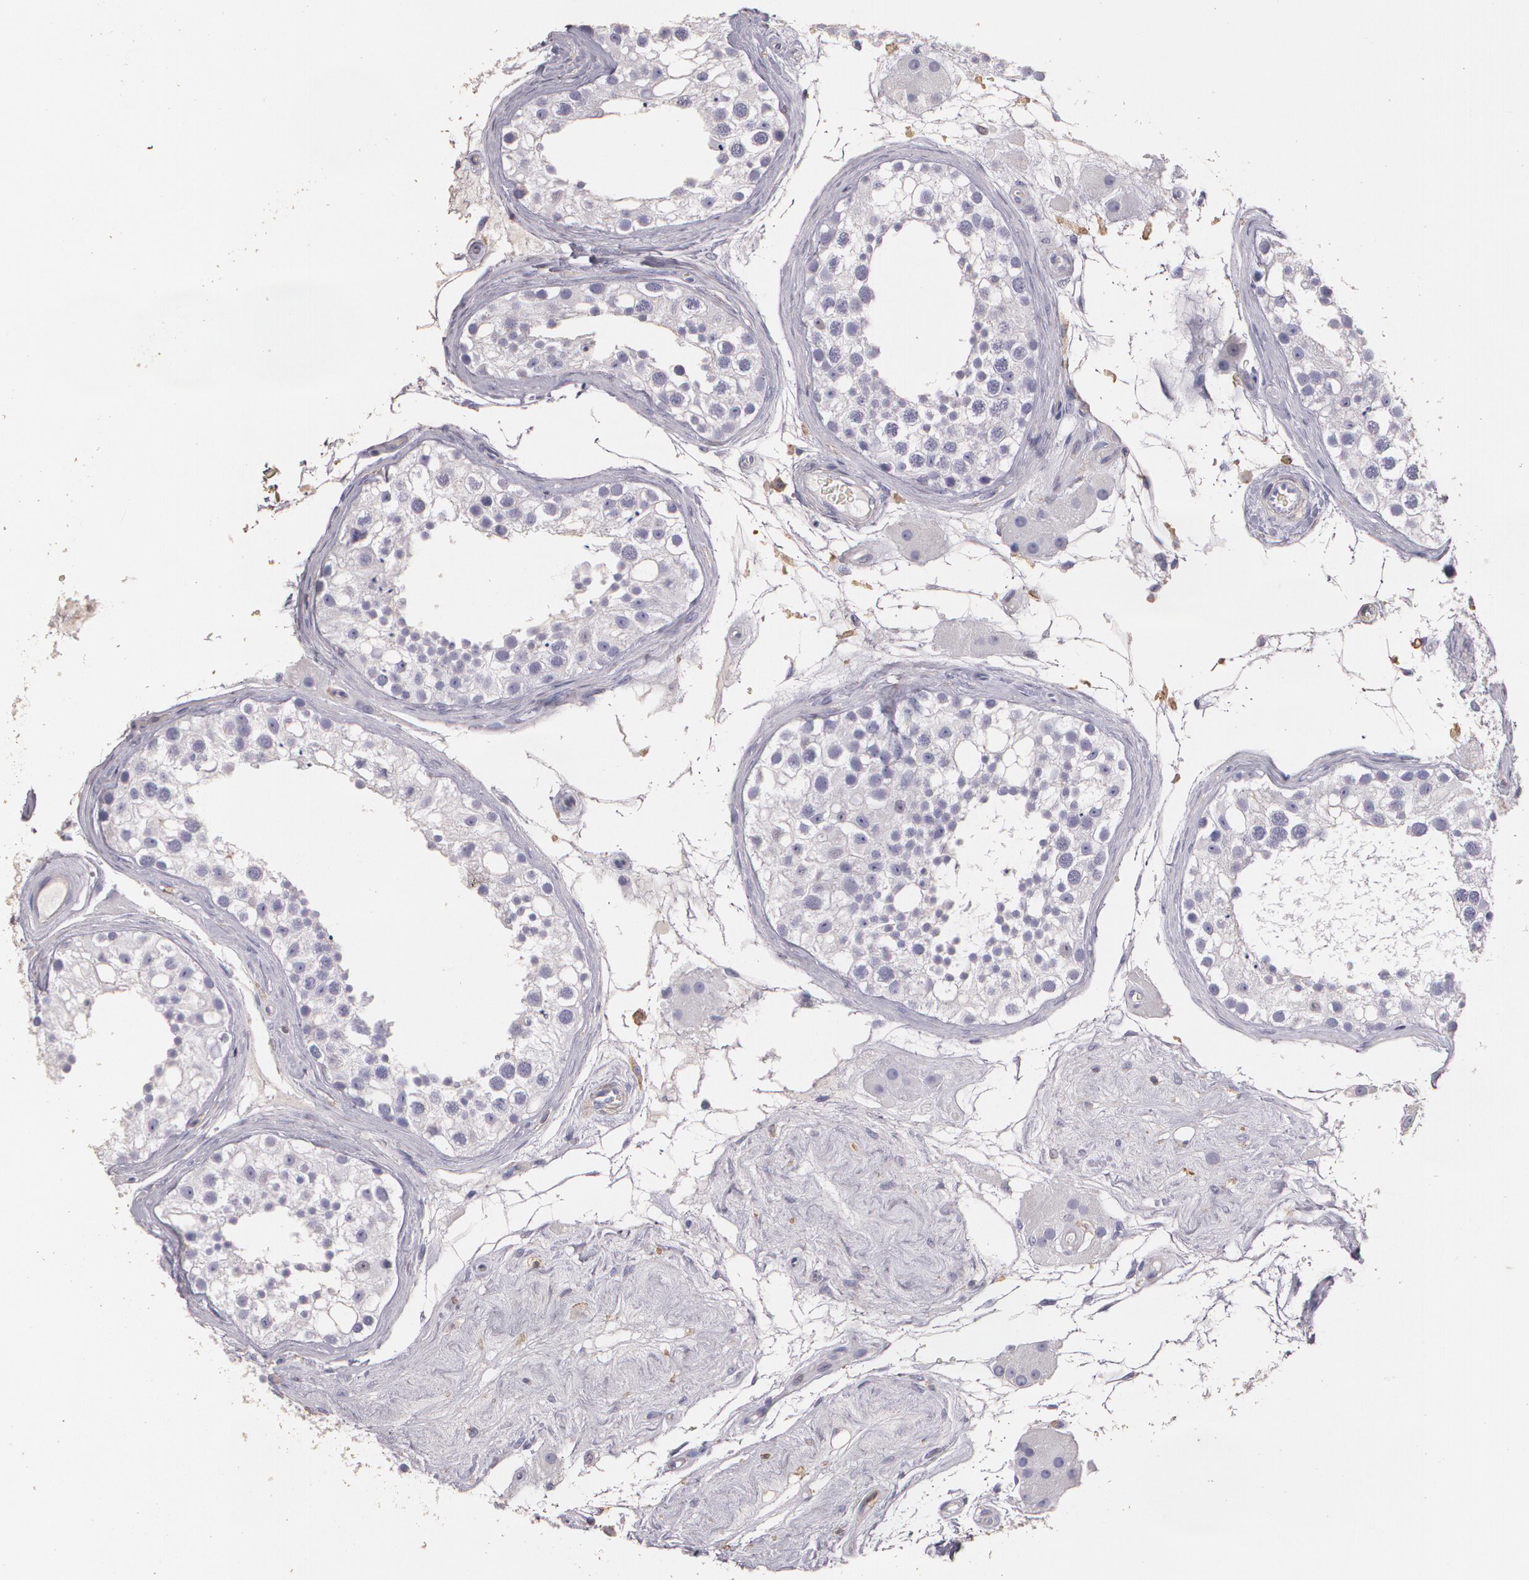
{"staining": {"intensity": "negative", "quantity": "none", "location": "none"}, "tissue": "testis", "cell_type": "Cells in seminiferous ducts", "image_type": "normal", "snomed": [{"axis": "morphology", "description": "Normal tissue, NOS"}, {"axis": "topography", "description": "Testis"}], "caption": "This is an immunohistochemistry histopathology image of normal testis. There is no positivity in cells in seminiferous ducts.", "gene": "TGFBR1", "patient": {"sex": "male", "age": 68}}